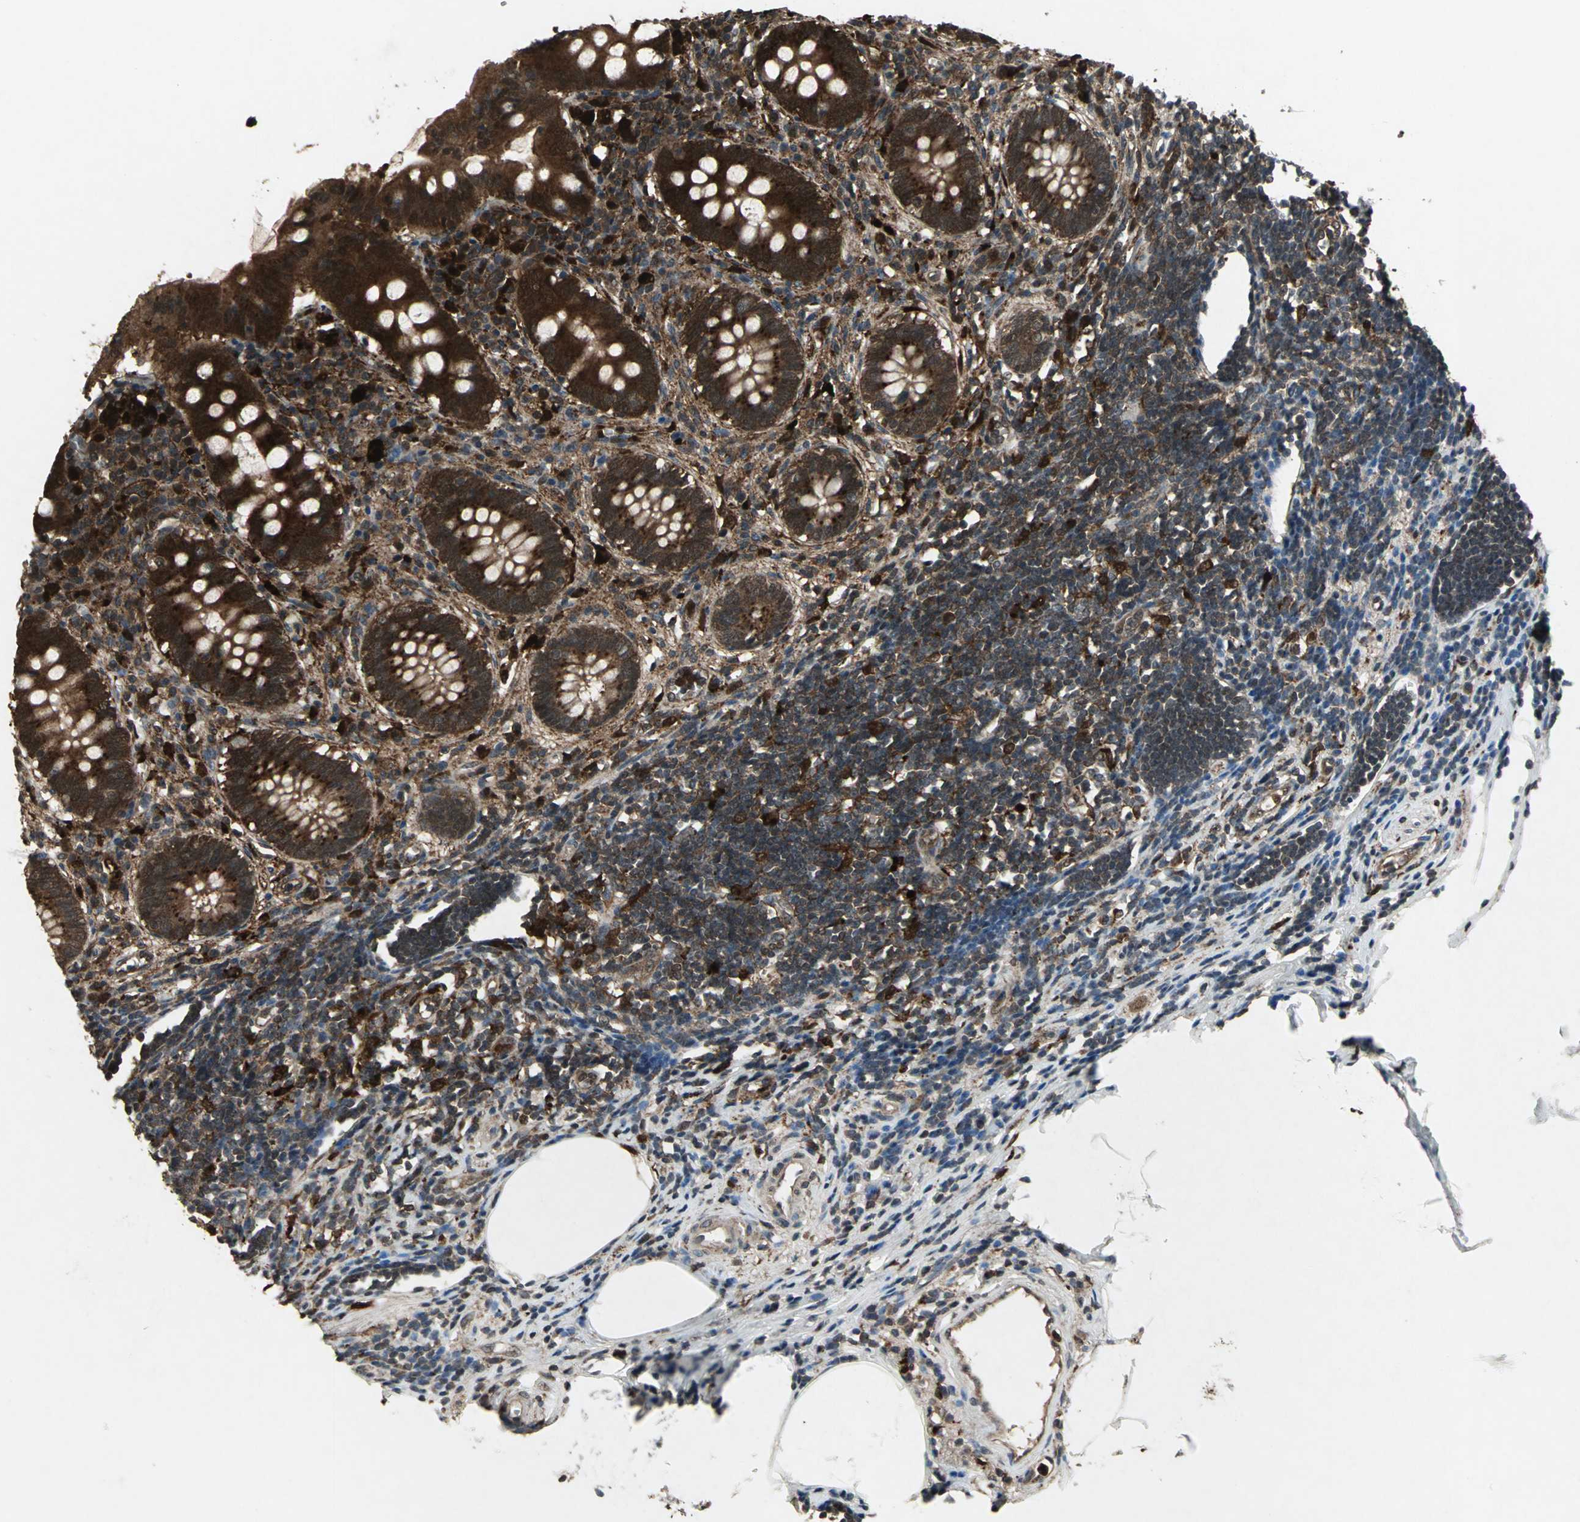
{"staining": {"intensity": "strong", "quantity": ">75%", "location": "cytoplasmic/membranous,nuclear"}, "tissue": "appendix", "cell_type": "Glandular cells", "image_type": "normal", "snomed": [{"axis": "morphology", "description": "Normal tissue, NOS"}, {"axis": "topography", "description": "Appendix"}], "caption": "Strong cytoplasmic/membranous,nuclear expression for a protein is seen in approximately >75% of glandular cells of benign appendix using IHC.", "gene": "PYCARD", "patient": {"sex": "female", "age": 50}}